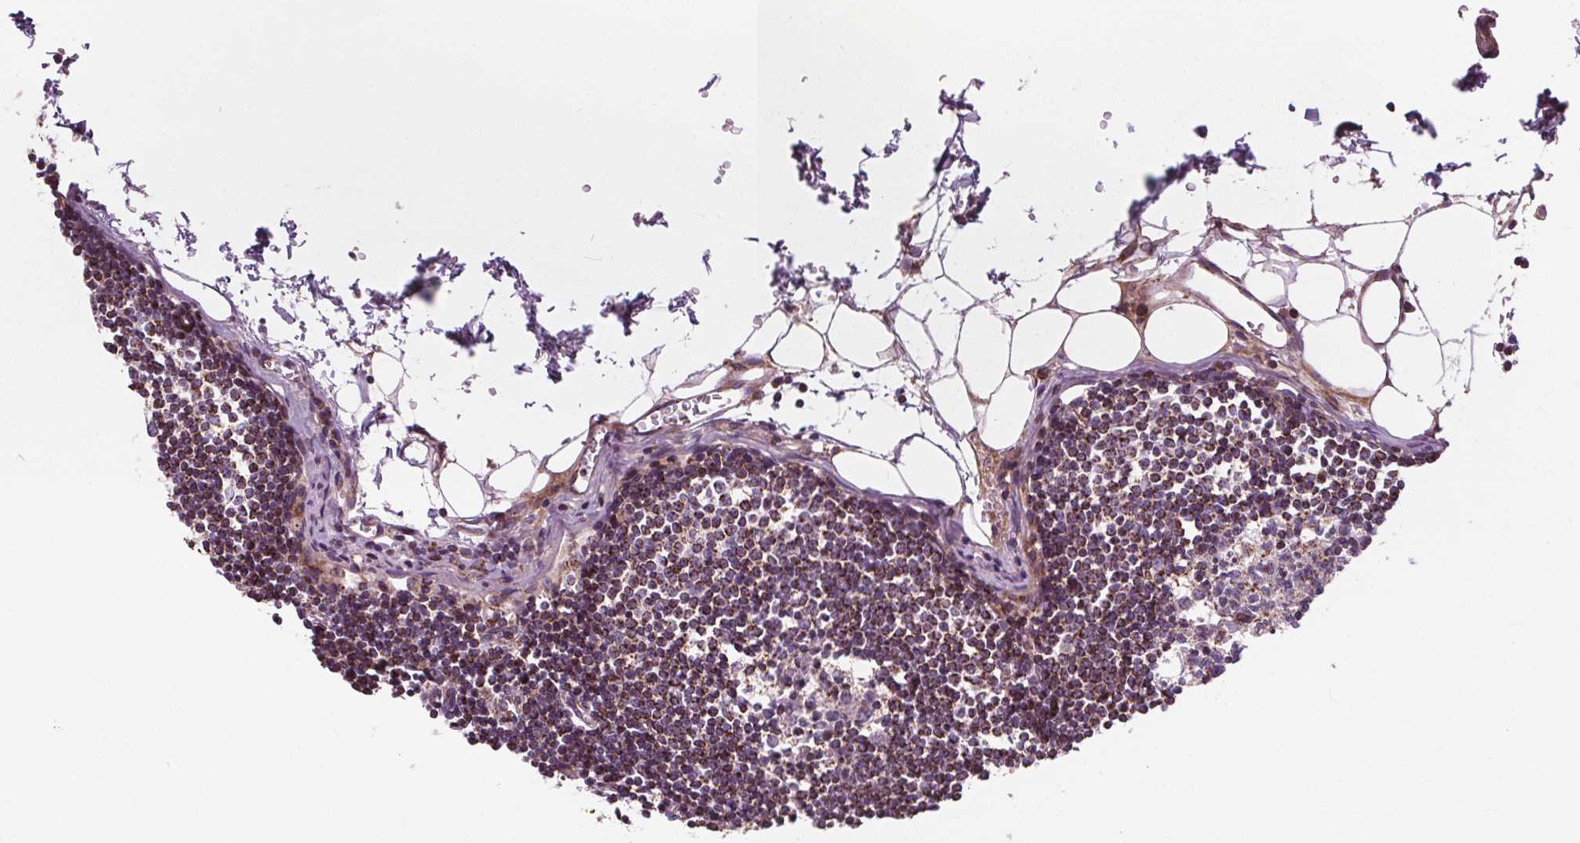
{"staining": {"intensity": "weak", "quantity": ">75%", "location": "cytoplasmic/membranous"}, "tissue": "lymph node", "cell_type": "Germinal center cells", "image_type": "normal", "snomed": [{"axis": "morphology", "description": "Normal tissue, NOS"}, {"axis": "topography", "description": "Lymph node"}], "caption": "This image shows benign lymph node stained with immunohistochemistry (IHC) to label a protein in brown. The cytoplasmic/membranous of germinal center cells show weak positivity for the protein. Nuclei are counter-stained blue.", "gene": "GOLT1B", "patient": {"sex": "female", "age": 65}}